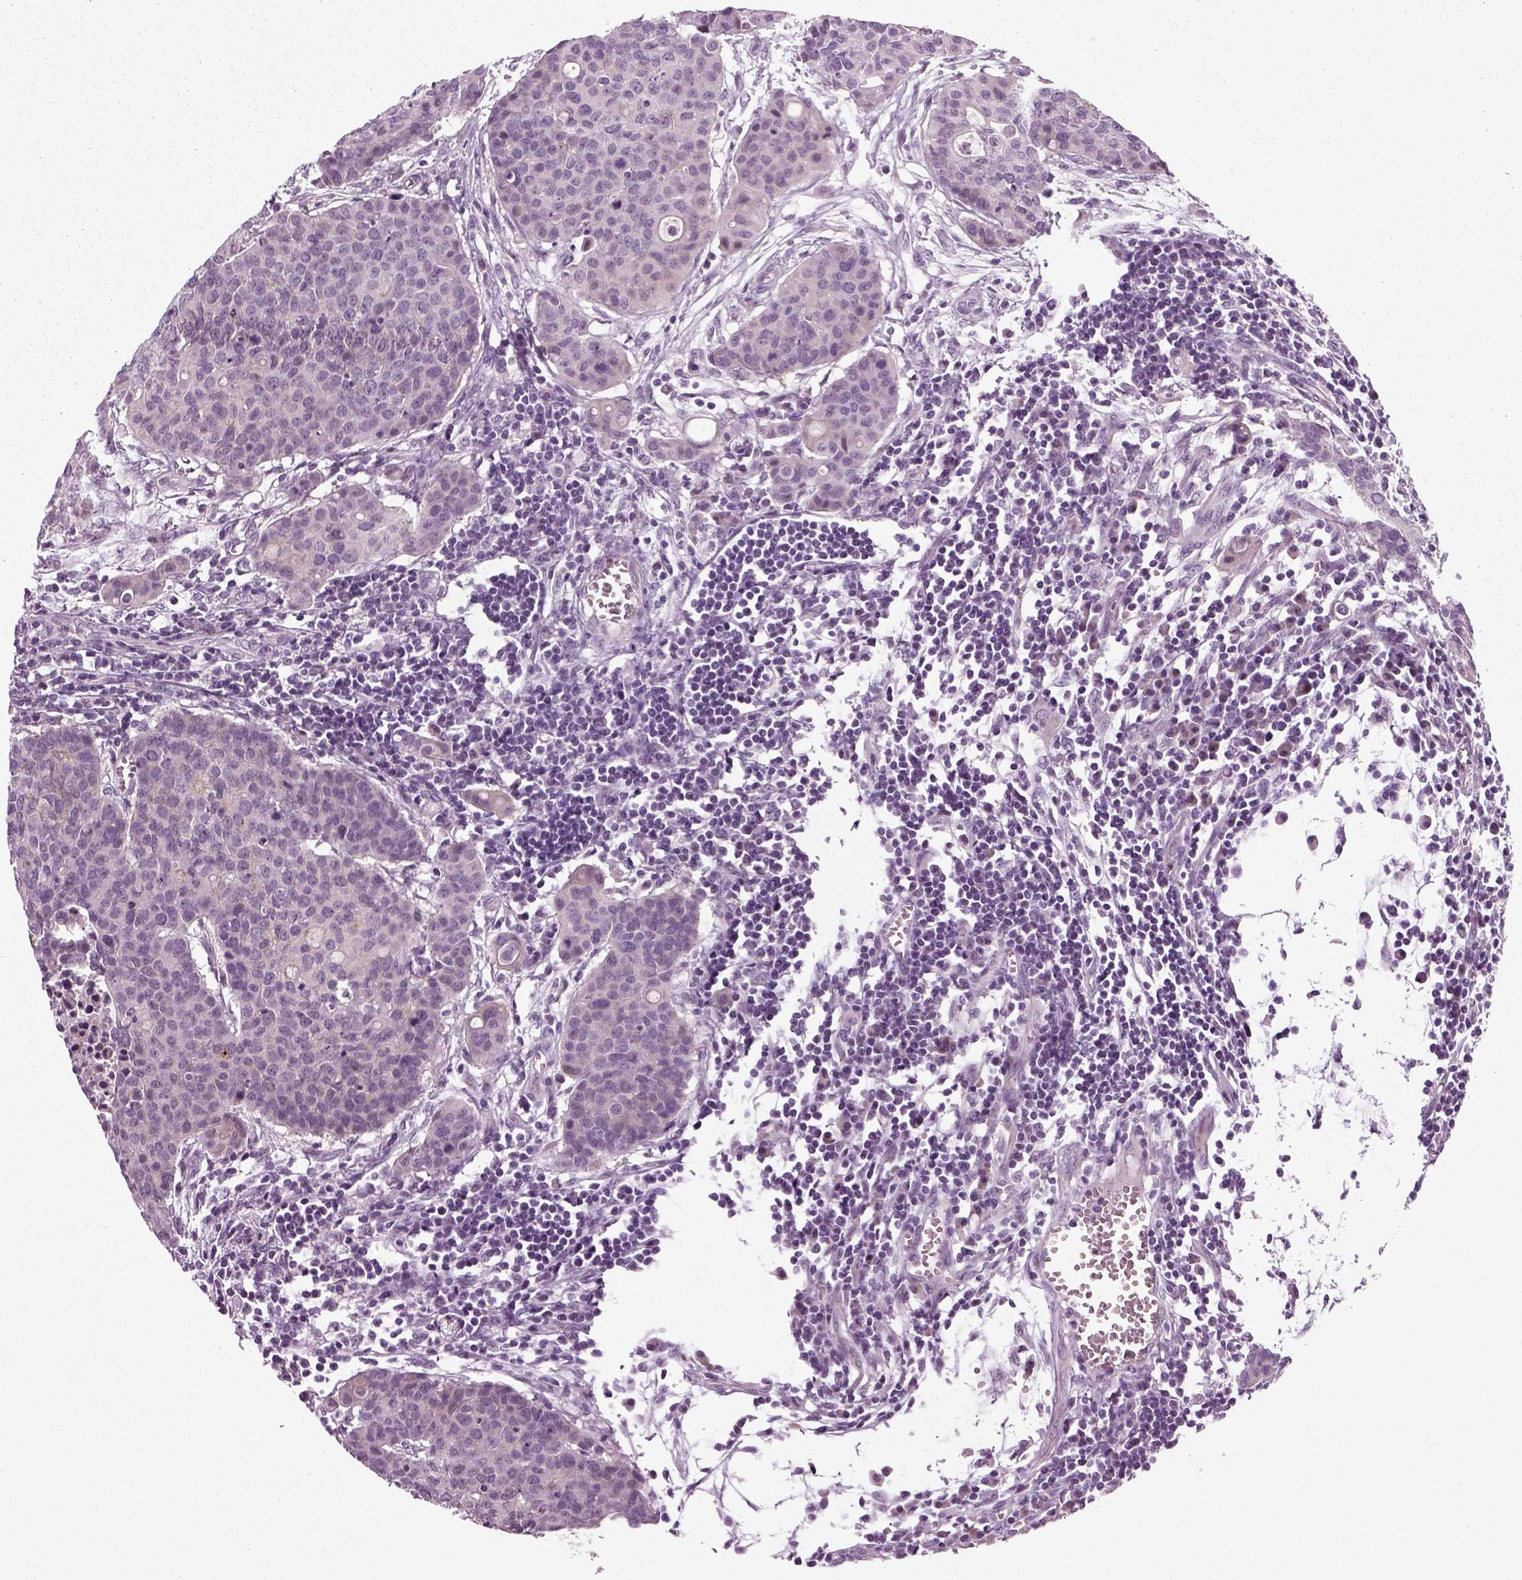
{"staining": {"intensity": "negative", "quantity": "none", "location": "none"}, "tissue": "carcinoid", "cell_type": "Tumor cells", "image_type": "cancer", "snomed": [{"axis": "morphology", "description": "Carcinoid, malignant, NOS"}, {"axis": "topography", "description": "Colon"}], "caption": "High power microscopy photomicrograph of an IHC micrograph of malignant carcinoid, revealing no significant positivity in tumor cells.", "gene": "SCG5", "patient": {"sex": "male", "age": 81}}